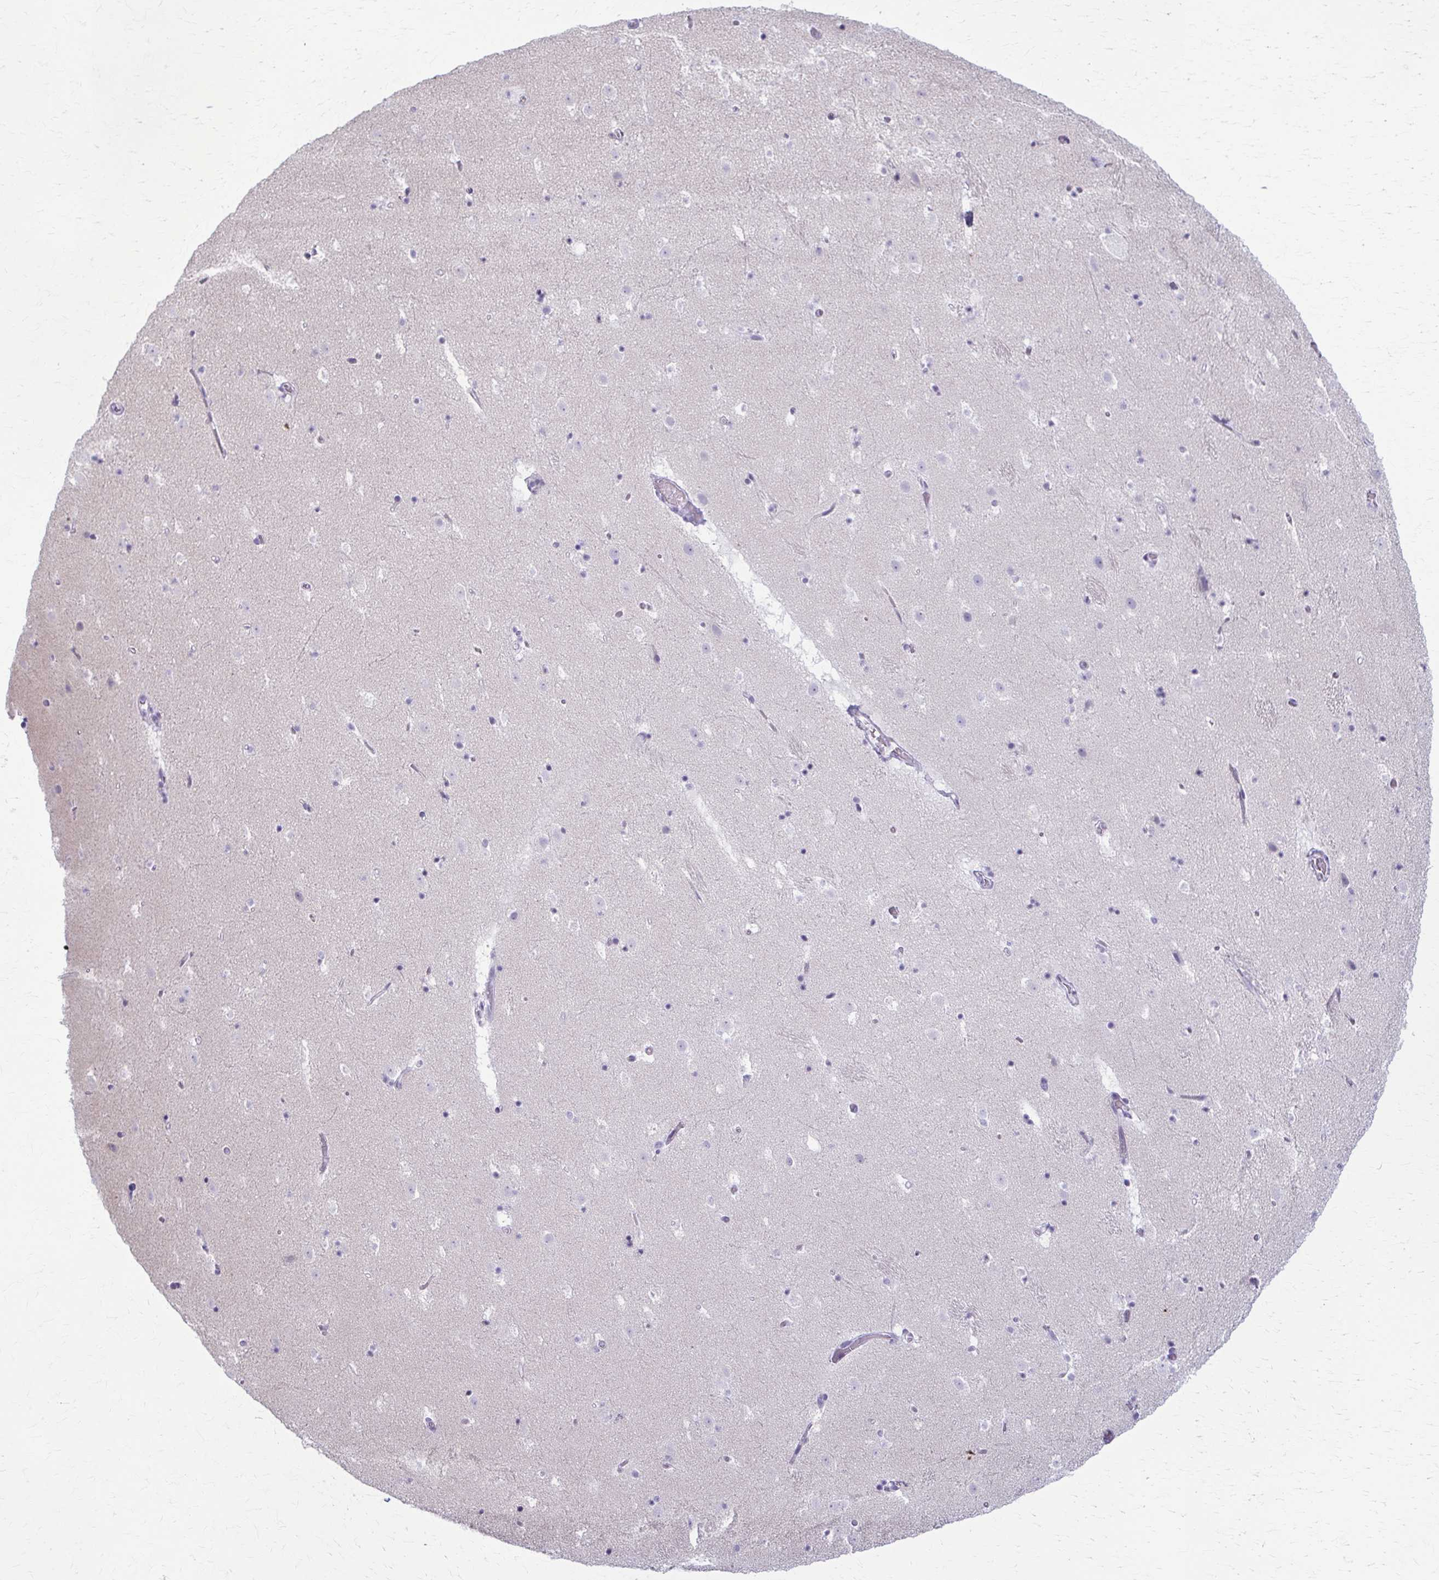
{"staining": {"intensity": "negative", "quantity": "none", "location": "none"}, "tissue": "caudate", "cell_type": "Glial cells", "image_type": "normal", "snomed": [{"axis": "morphology", "description": "Normal tissue, NOS"}, {"axis": "topography", "description": "Lateral ventricle wall"}], "caption": "Glial cells show no significant protein expression in normal caudate. (DAB (3,3'-diaminobenzidine) immunohistochemistry (IHC) with hematoxylin counter stain).", "gene": "LDLRAP1", "patient": {"sex": "male", "age": 37}}